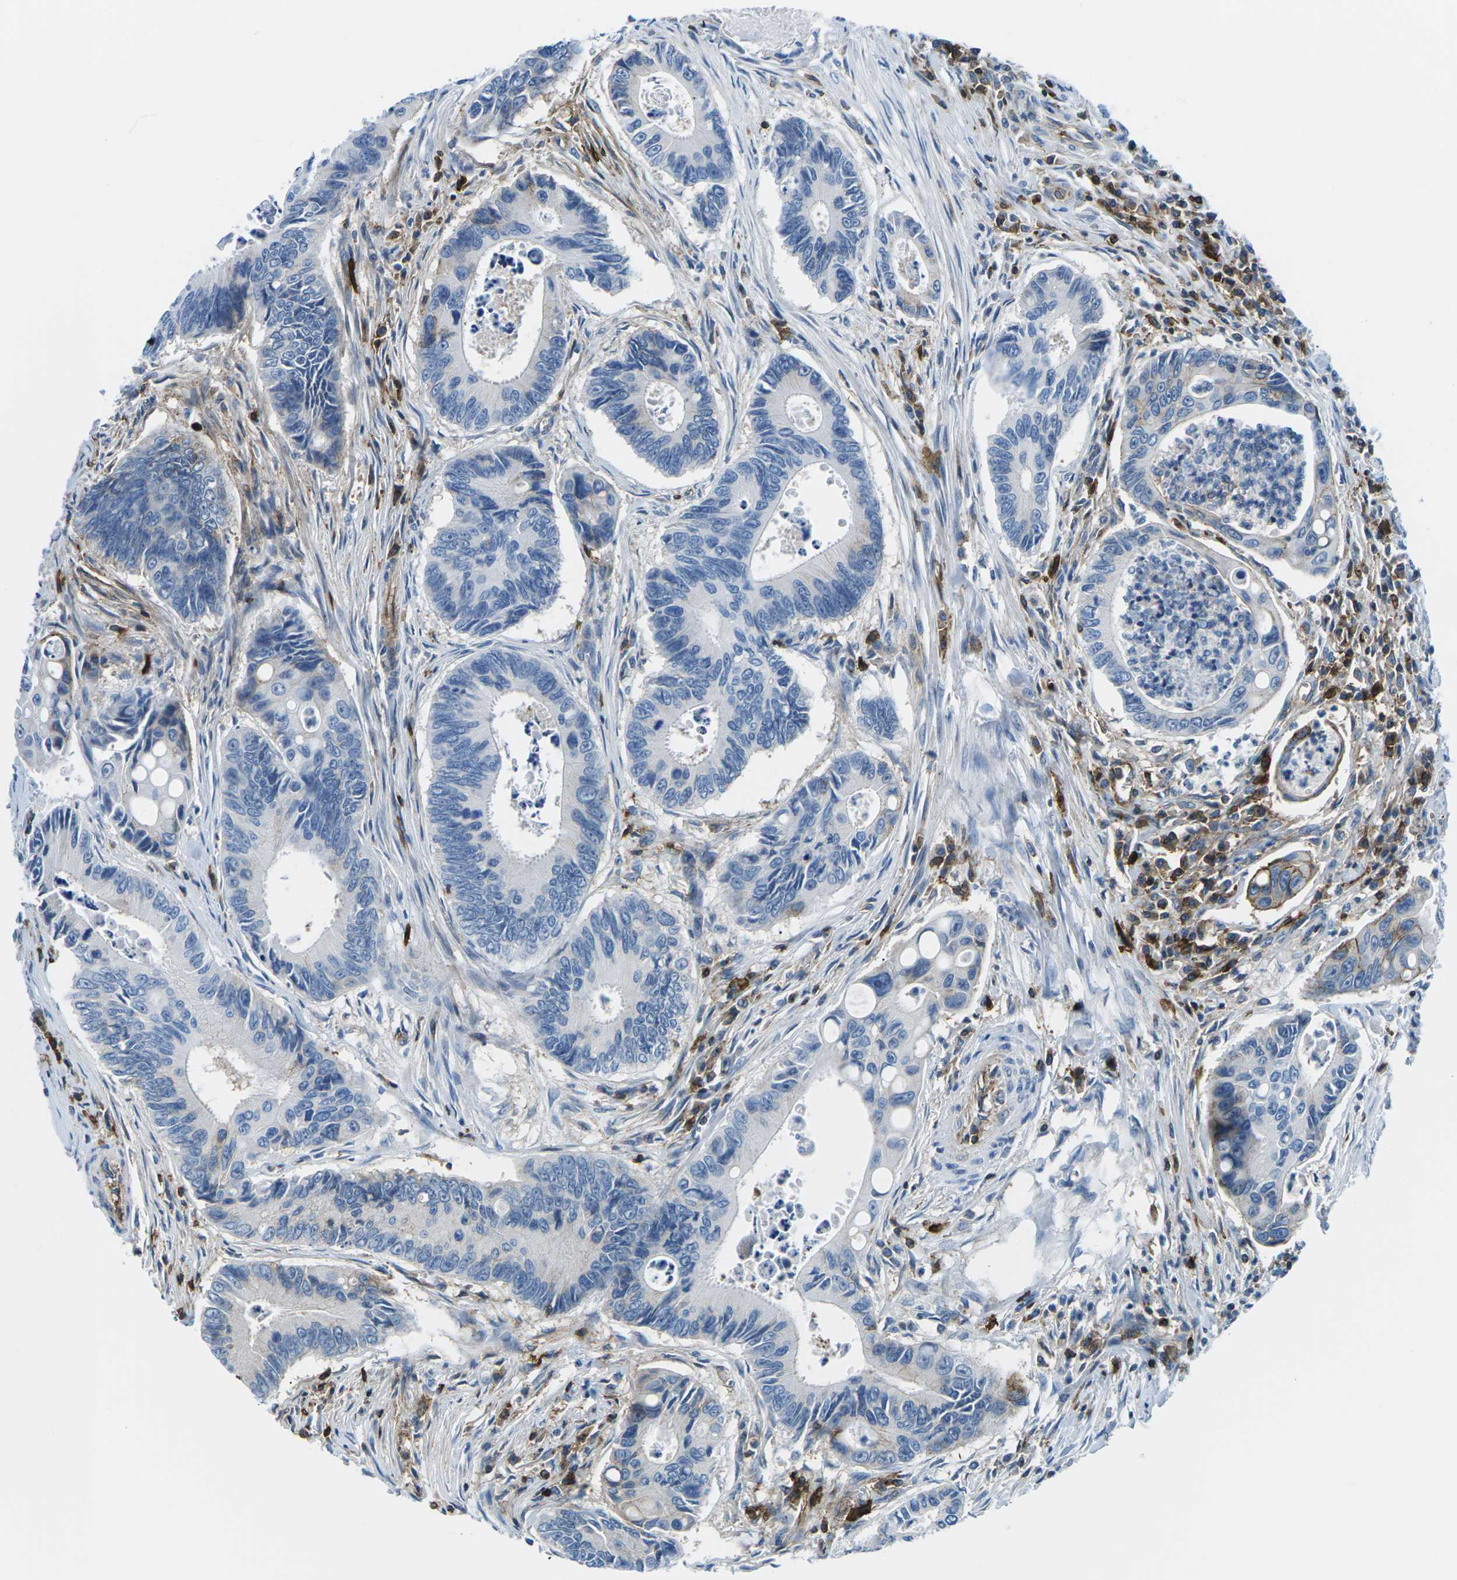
{"staining": {"intensity": "negative", "quantity": "none", "location": "none"}, "tissue": "colorectal cancer", "cell_type": "Tumor cells", "image_type": "cancer", "snomed": [{"axis": "morphology", "description": "Inflammation, NOS"}, {"axis": "morphology", "description": "Adenocarcinoma, NOS"}, {"axis": "topography", "description": "Colon"}], "caption": "The image shows no staining of tumor cells in colorectal cancer. (Immunohistochemistry (ihc), brightfield microscopy, high magnification).", "gene": "SOCS4", "patient": {"sex": "male", "age": 72}}